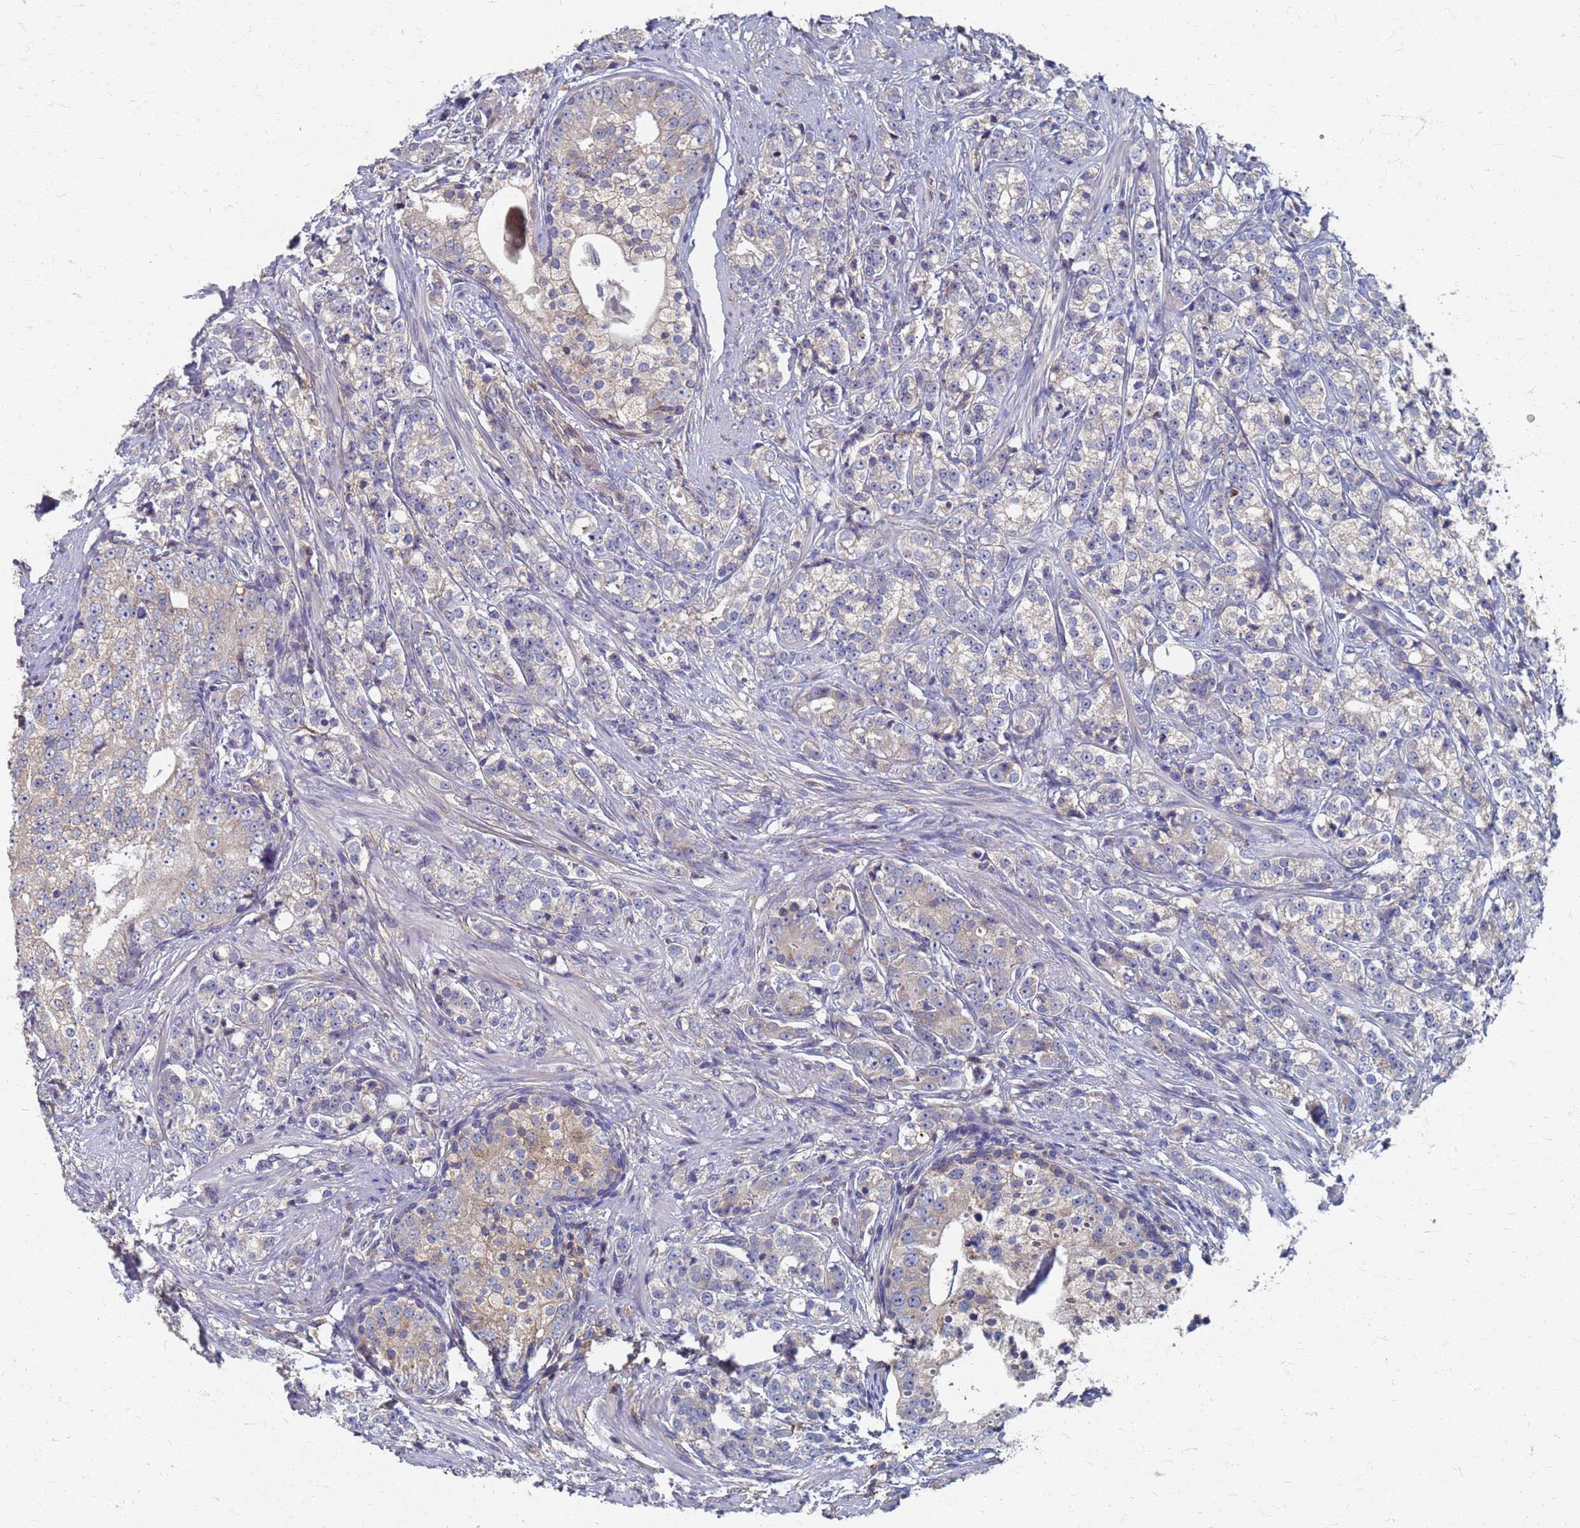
{"staining": {"intensity": "weak", "quantity": "<25%", "location": "cytoplasmic/membranous"}, "tissue": "prostate cancer", "cell_type": "Tumor cells", "image_type": "cancer", "snomed": [{"axis": "morphology", "description": "Adenocarcinoma, High grade"}, {"axis": "topography", "description": "Prostate"}], "caption": "Tumor cells are negative for brown protein staining in prostate cancer.", "gene": "KRCC1", "patient": {"sex": "male", "age": 69}}